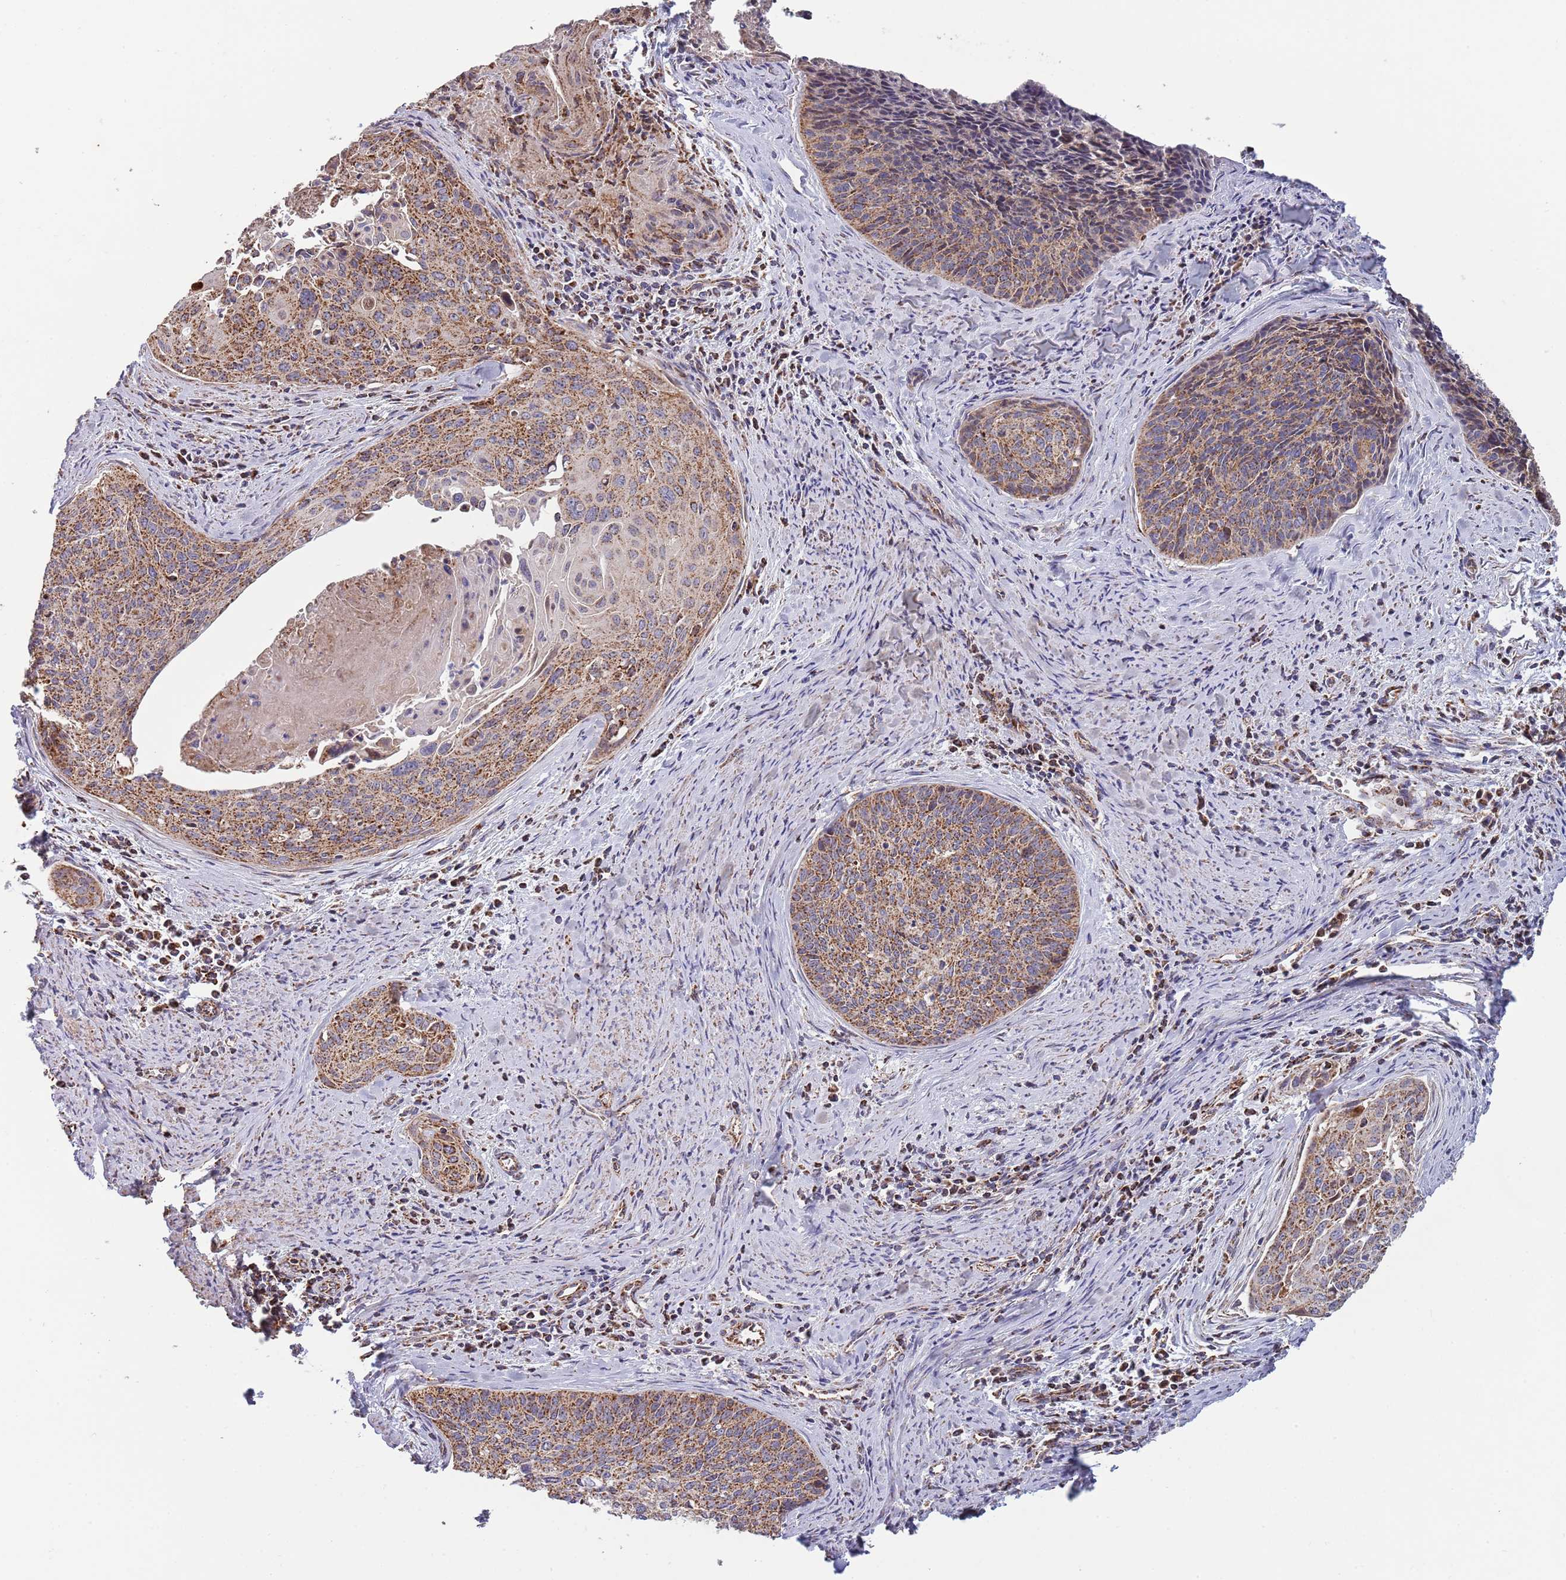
{"staining": {"intensity": "moderate", "quantity": ">75%", "location": "cytoplasmic/membranous"}, "tissue": "cervical cancer", "cell_type": "Tumor cells", "image_type": "cancer", "snomed": [{"axis": "morphology", "description": "Squamous cell carcinoma, NOS"}, {"axis": "topography", "description": "Cervix"}], "caption": "Immunohistochemistry (IHC) histopathology image of cervical cancer stained for a protein (brown), which exhibits medium levels of moderate cytoplasmic/membranous expression in approximately >75% of tumor cells.", "gene": "VPS16", "patient": {"sex": "female", "age": 55}}